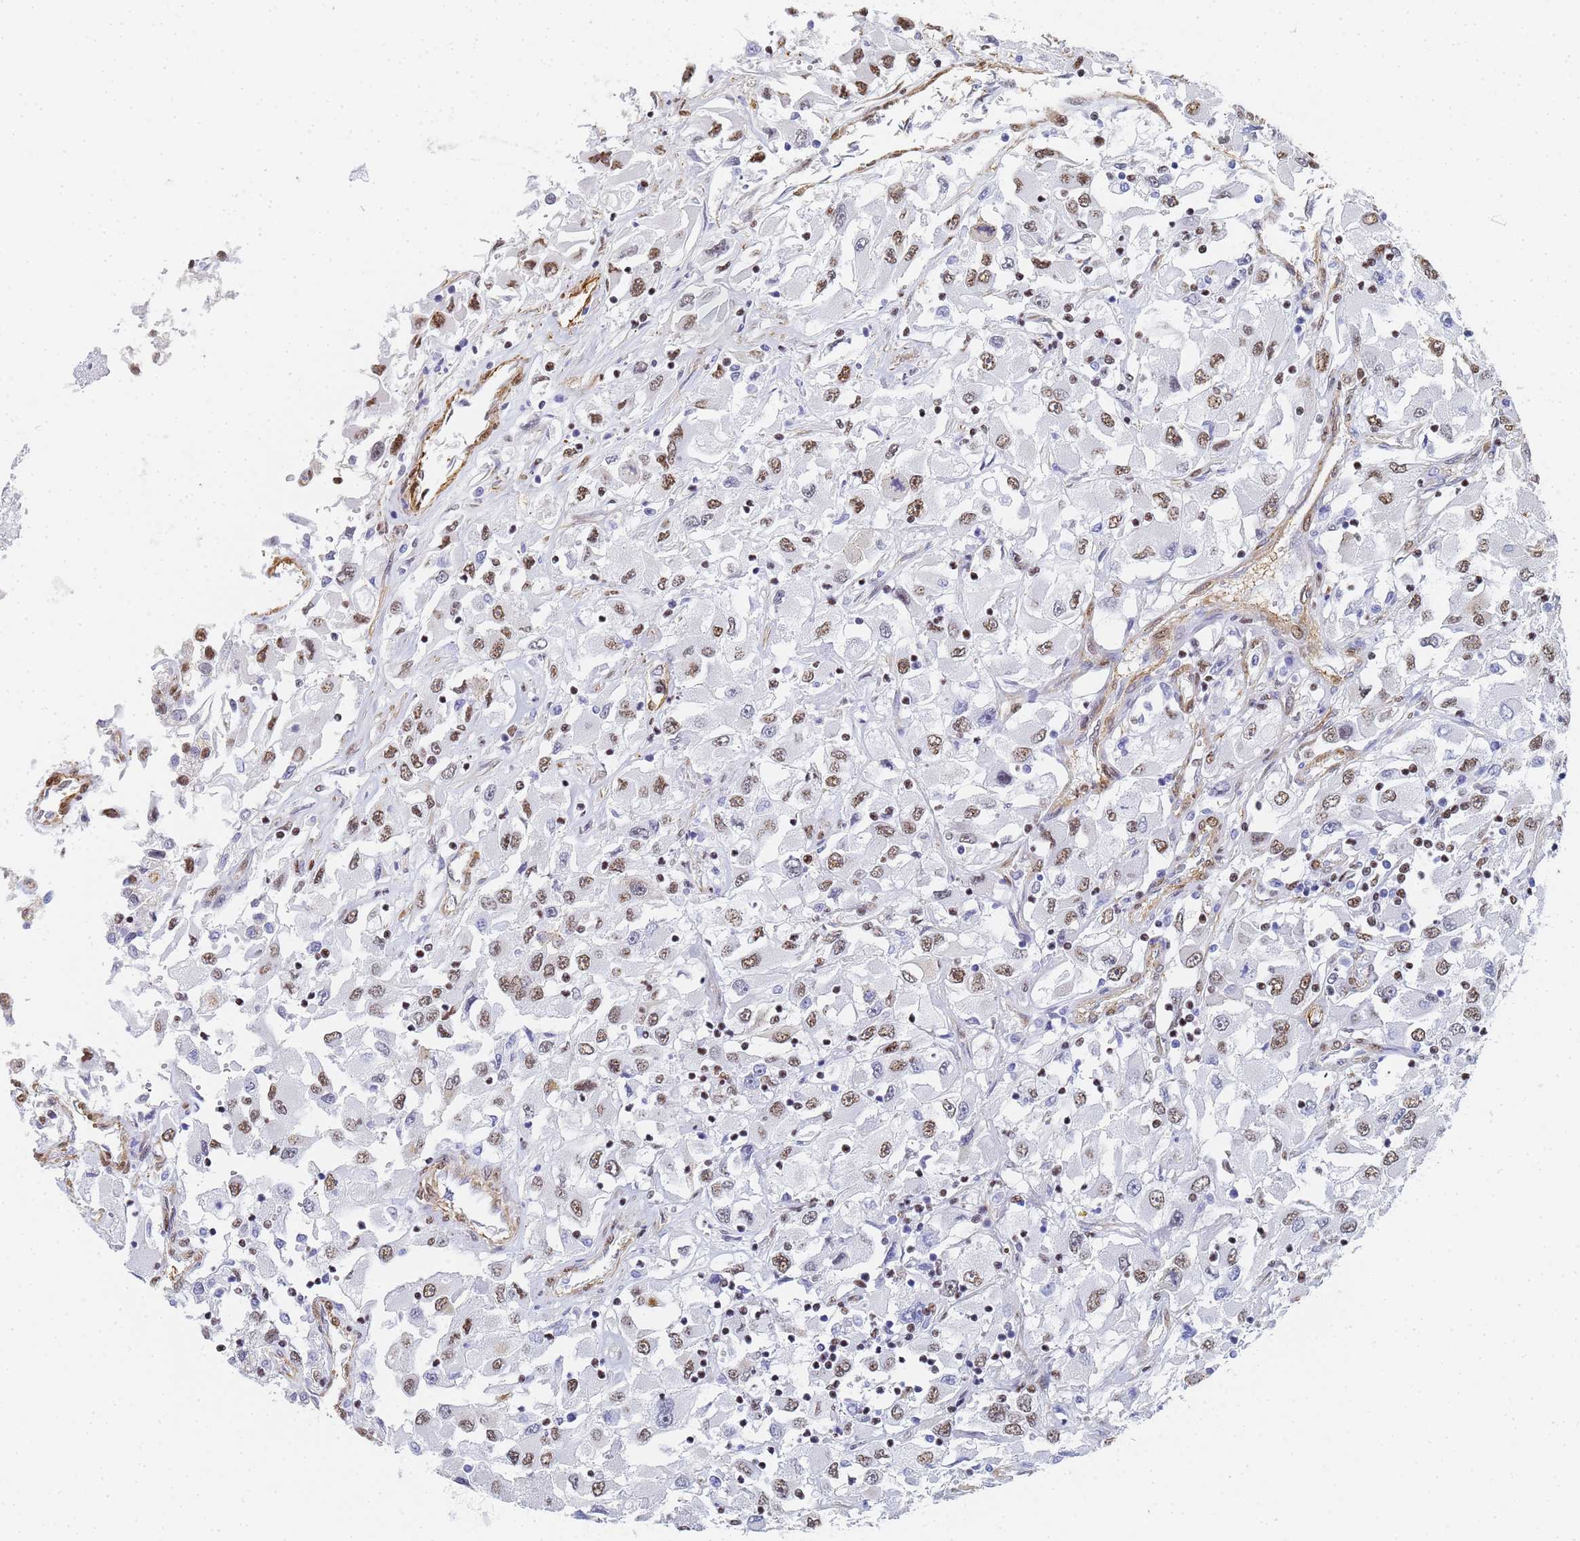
{"staining": {"intensity": "moderate", "quantity": ">75%", "location": "nuclear"}, "tissue": "renal cancer", "cell_type": "Tumor cells", "image_type": "cancer", "snomed": [{"axis": "morphology", "description": "Adenocarcinoma, NOS"}, {"axis": "topography", "description": "Kidney"}], "caption": "High-power microscopy captured an immunohistochemistry micrograph of adenocarcinoma (renal), revealing moderate nuclear expression in approximately >75% of tumor cells. The staining was performed using DAB (3,3'-diaminobenzidine) to visualize the protein expression in brown, while the nuclei were stained in blue with hematoxylin (Magnification: 20x).", "gene": "PRRT4", "patient": {"sex": "female", "age": 52}}